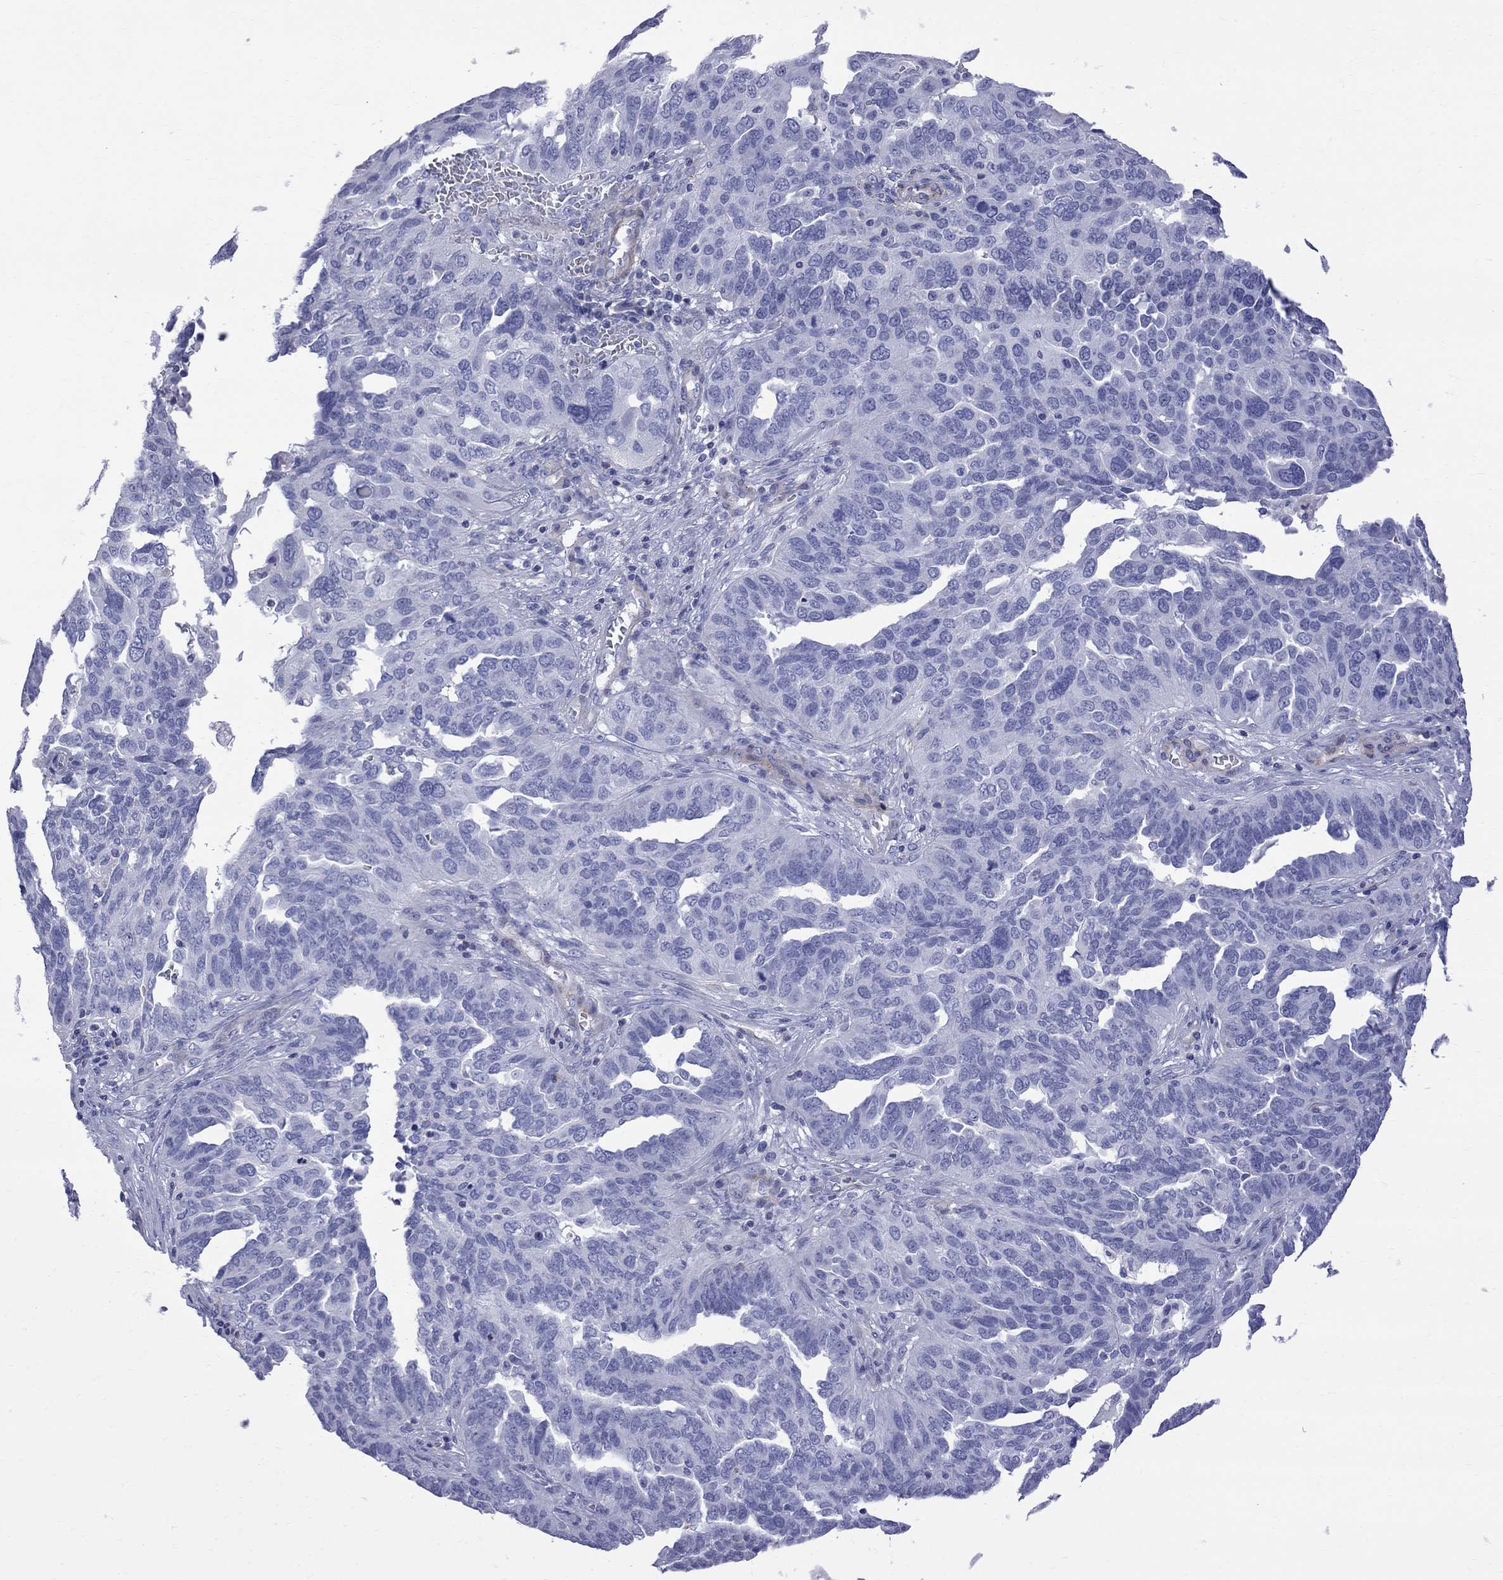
{"staining": {"intensity": "negative", "quantity": "none", "location": "none"}, "tissue": "ovarian cancer", "cell_type": "Tumor cells", "image_type": "cancer", "snomed": [{"axis": "morphology", "description": "Carcinoma, endometroid"}, {"axis": "topography", "description": "Soft tissue"}, {"axis": "topography", "description": "Ovary"}], "caption": "Immunohistochemical staining of human ovarian cancer (endometroid carcinoma) exhibits no significant staining in tumor cells.", "gene": "S100A3", "patient": {"sex": "female", "age": 52}}